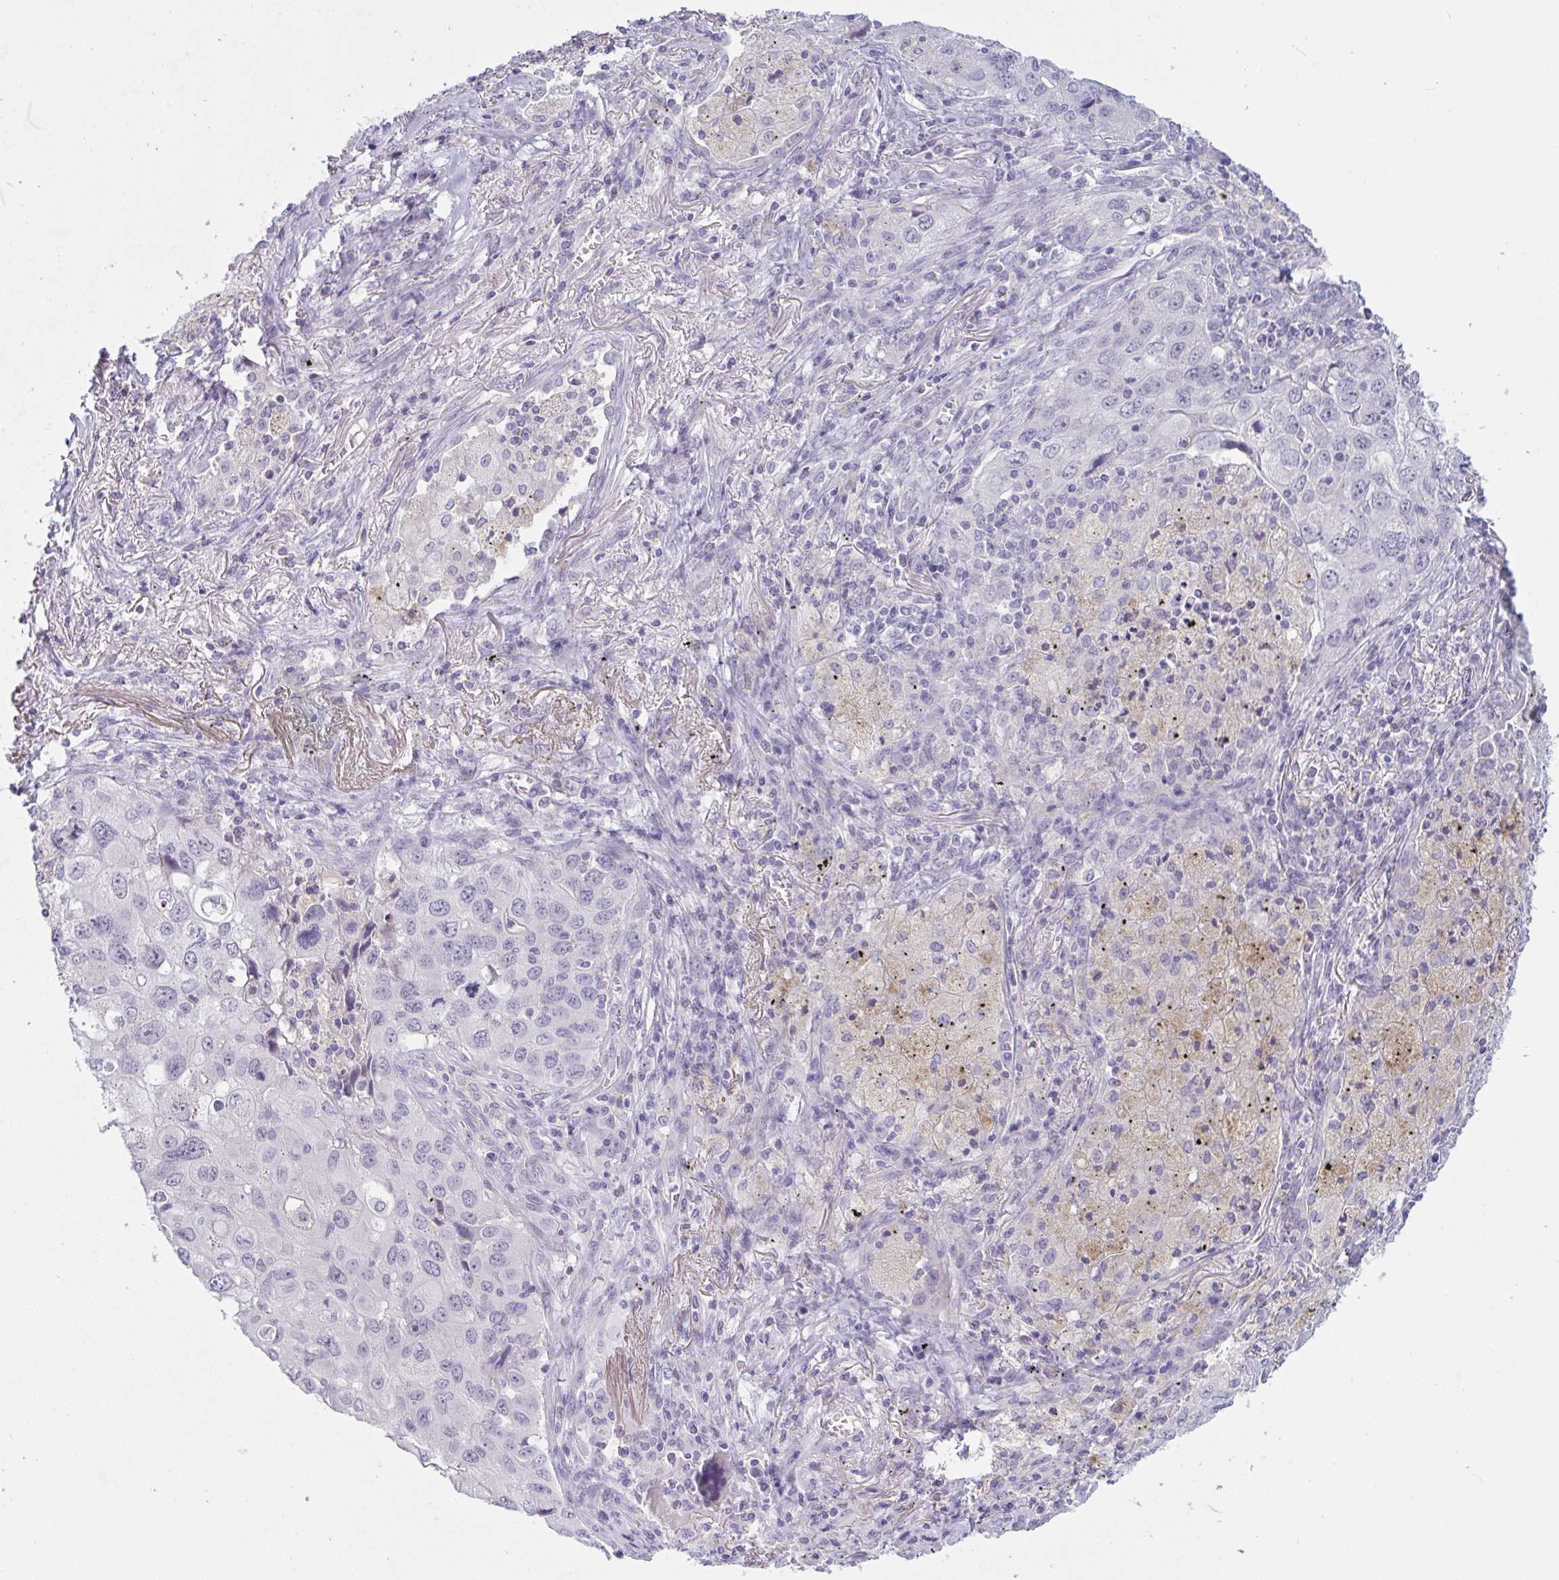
{"staining": {"intensity": "negative", "quantity": "none", "location": "none"}, "tissue": "lung cancer", "cell_type": "Tumor cells", "image_type": "cancer", "snomed": [{"axis": "morphology", "description": "Adenocarcinoma, NOS"}, {"axis": "morphology", "description": "Adenocarcinoma, metastatic, NOS"}, {"axis": "topography", "description": "Lymph node"}, {"axis": "topography", "description": "Lung"}], "caption": "DAB (3,3'-diaminobenzidine) immunohistochemical staining of human lung adenocarcinoma reveals no significant expression in tumor cells.", "gene": "MYC", "patient": {"sex": "female", "age": 42}}